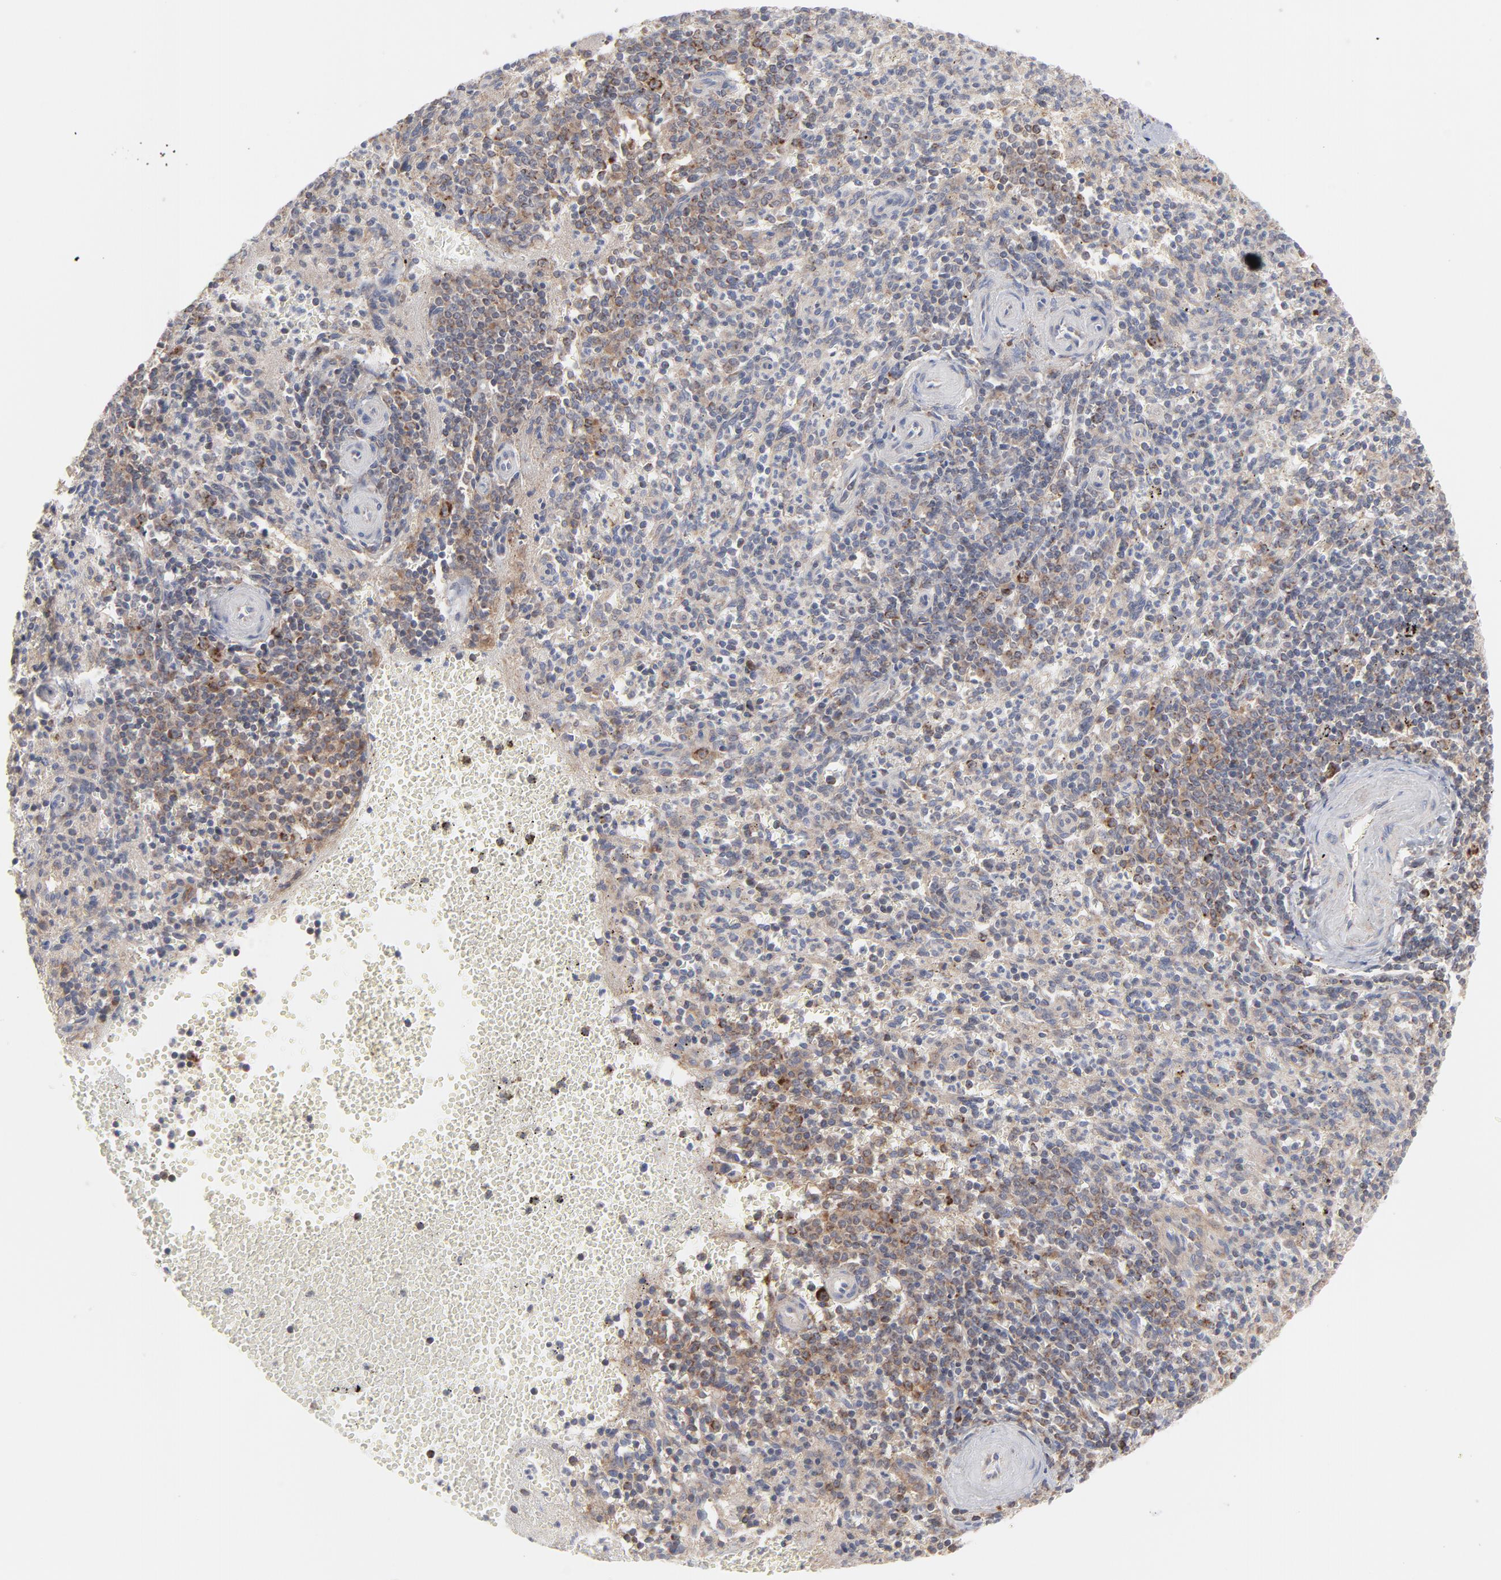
{"staining": {"intensity": "weak", "quantity": ">75%", "location": "cytoplasmic/membranous"}, "tissue": "spleen", "cell_type": "Cells in red pulp", "image_type": "normal", "snomed": [{"axis": "morphology", "description": "Normal tissue, NOS"}, {"axis": "topography", "description": "Spleen"}], "caption": "Unremarkable spleen exhibits weak cytoplasmic/membranous expression in approximately >75% of cells in red pulp, visualized by immunohistochemistry.", "gene": "PPFIBP2", "patient": {"sex": "male", "age": 72}}